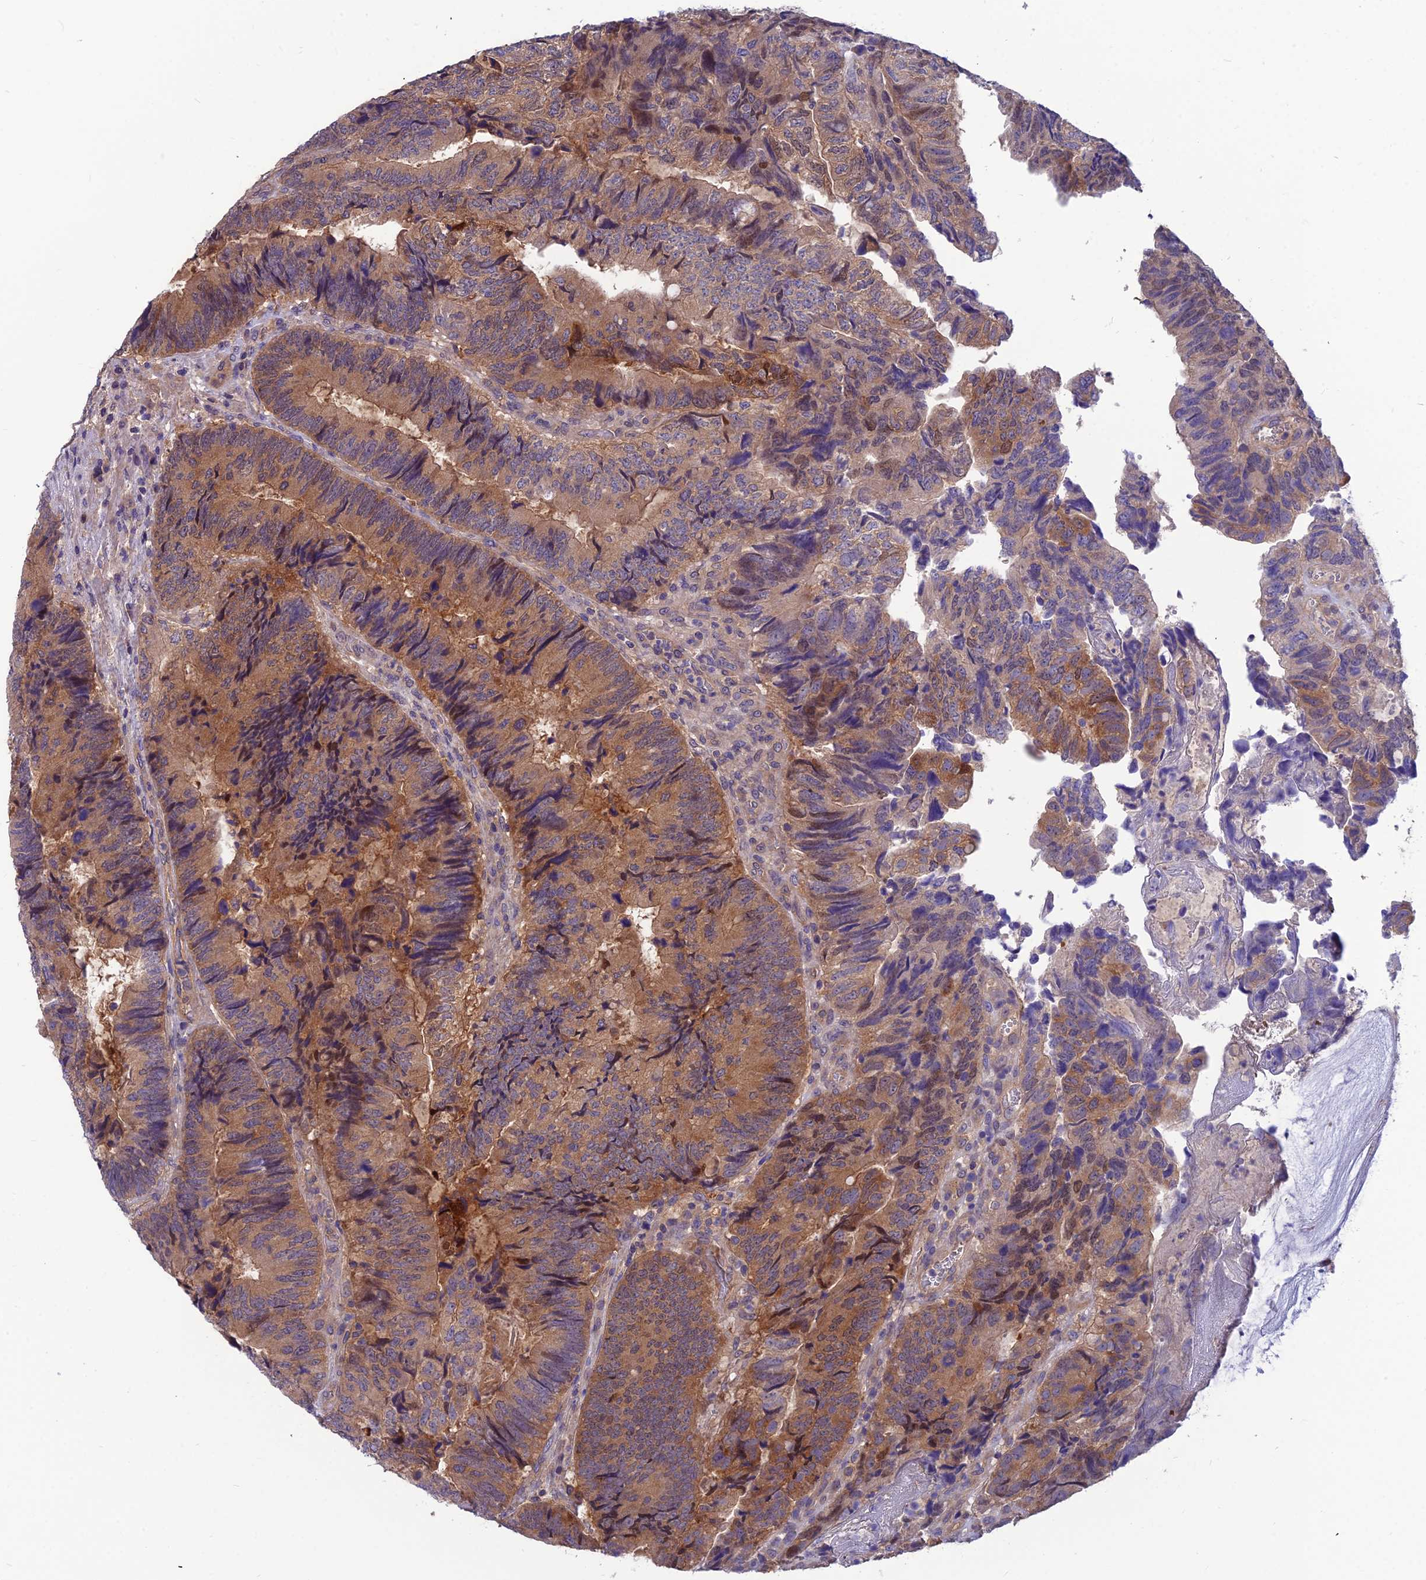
{"staining": {"intensity": "moderate", "quantity": ">75%", "location": "cytoplasmic/membranous"}, "tissue": "colorectal cancer", "cell_type": "Tumor cells", "image_type": "cancer", "snomed": [{"axis": "morphology", "description": "Adenocarcinoma, NOS"}, {"axis": "topography", "description": "Colon"}], "caption": "Colorectal cancer stained with a brown dye demonstrates moderate cytoplasmic/membranous positive staining in approximately >75% of tumor cells.", "gene": "MVD", "patient": {"sex": "female", "age": 67}}